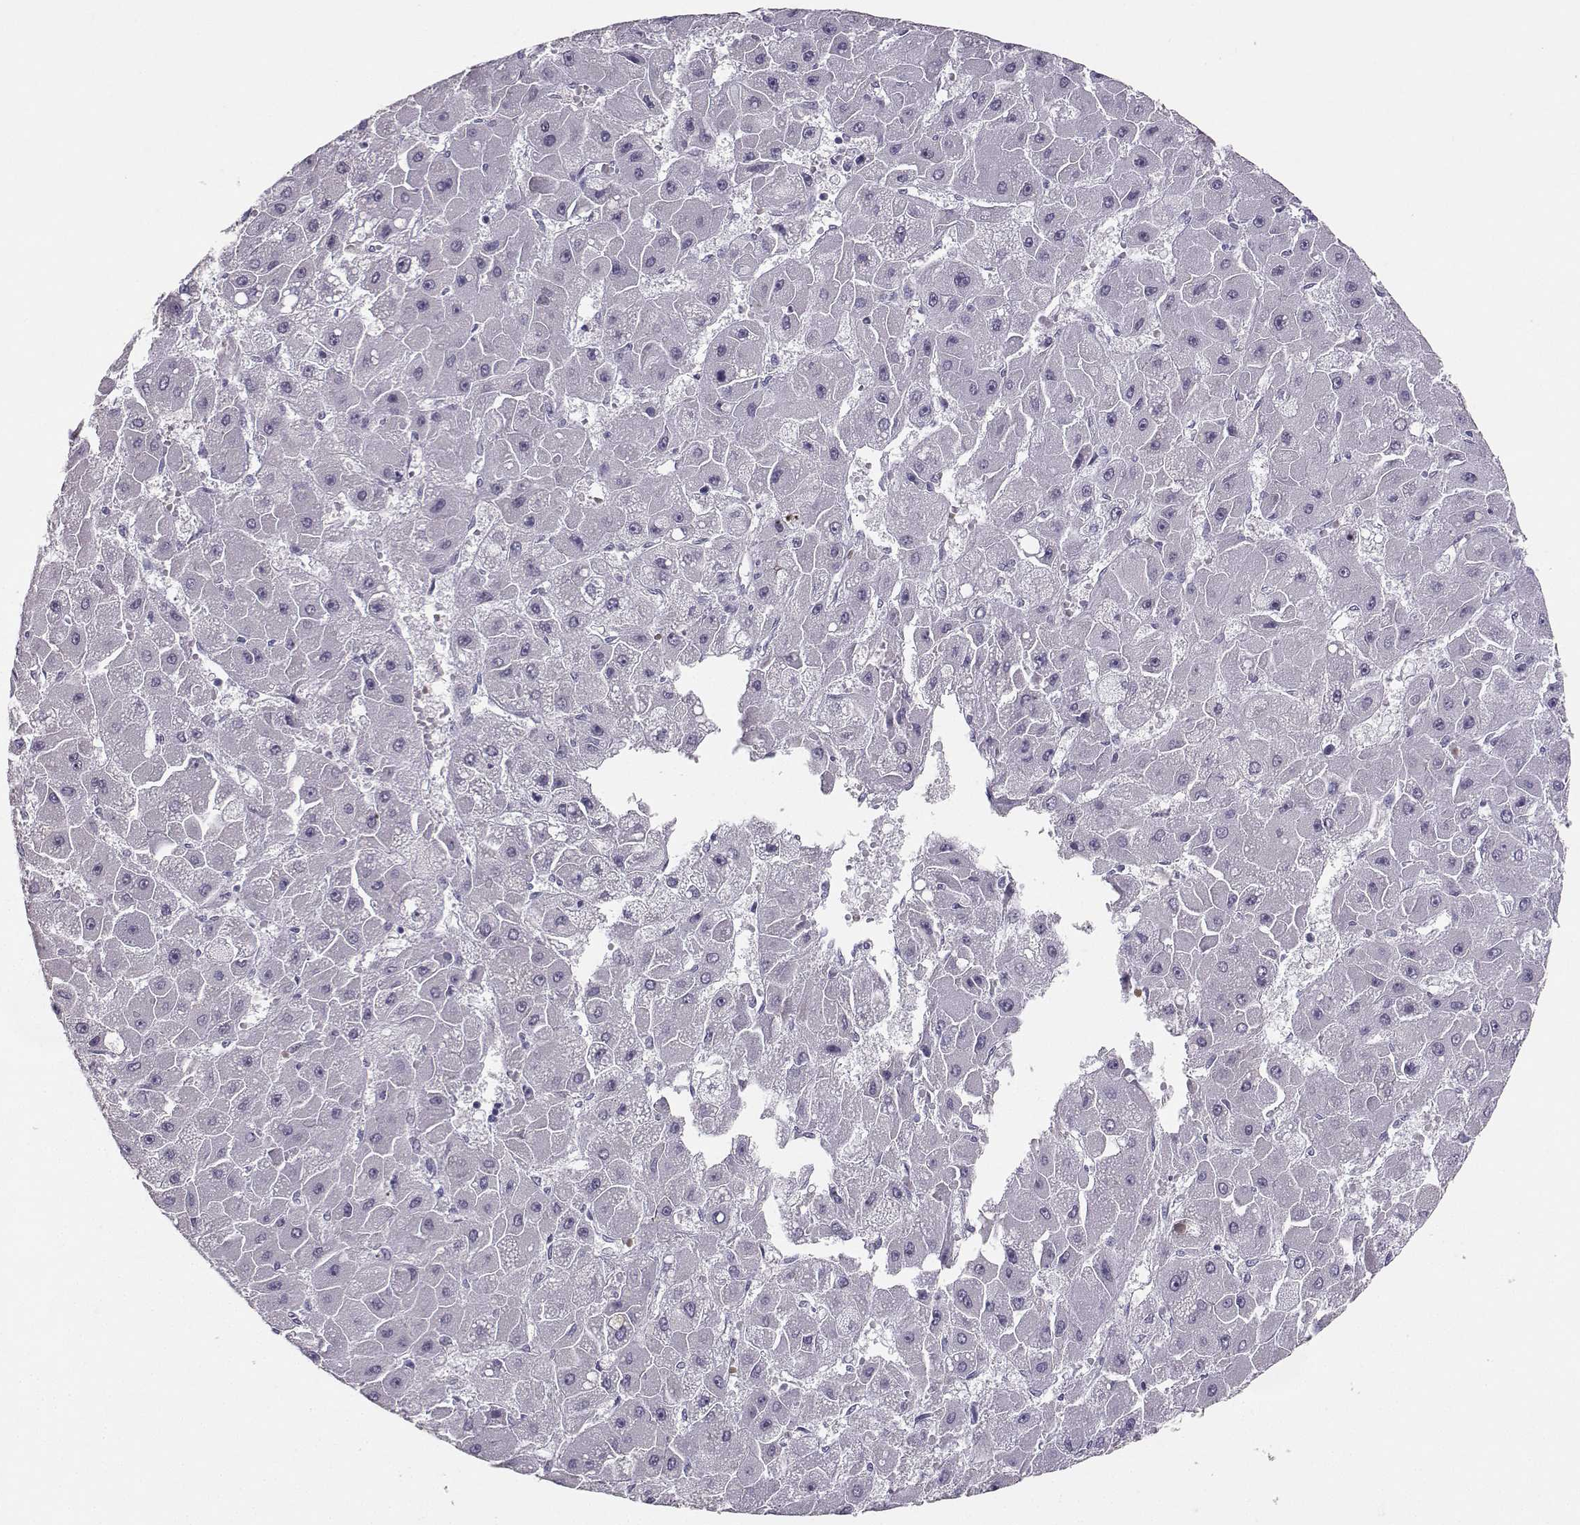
{"staining": {"intensity": "negative", "quantity": "none", "location": "none"}, "tissue": "liver cancer", "cell_type": "Tumor cells", "image_type": "cancer", "snomed": [{"axis": "morphology", "description": "Carcinoma, Hepatocellular, NOS"}, {"axis": "topography", "description": "Liver"}], "caption": "Immunohistochemistry histopathology image of neoplastic tissue: hepatocellular carcinoma (liver) stained with DAB exhibits no significant protein positivity in tumor cells.", "gene": "PKP2", "patient": {"sex": "female", "age": 25}}